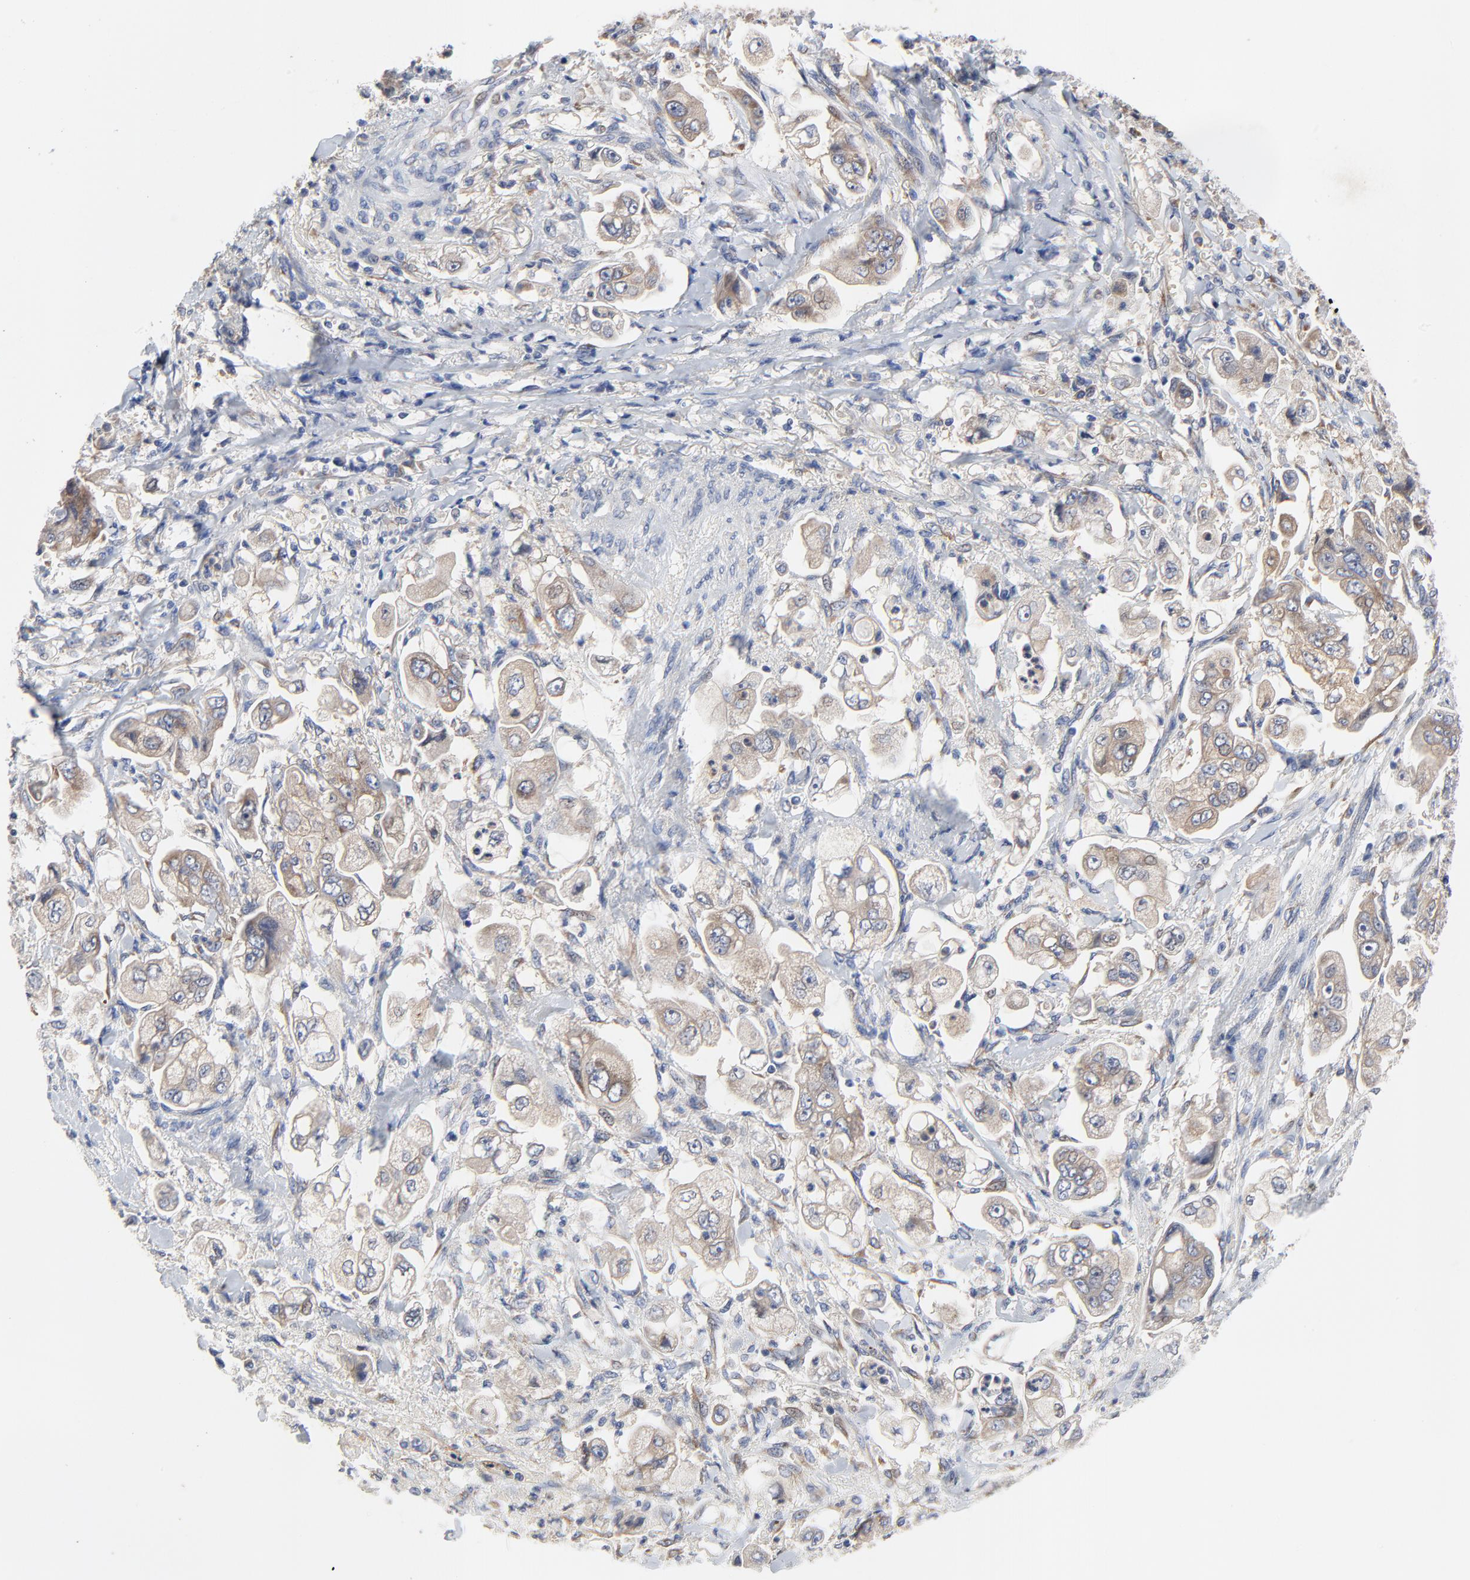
{"staining": {"intensity": "moderate", "quantity": "25%-75%", "location": "cytoplasmic/membranous"}, "tissue": "stomach cancer", "cell_type": "Tumor cells", "image_type": "cancer", "snomed": [{"axis": "morphology", "description": "Adenocarcinoma, NOS"}, {"axis": "topography", "description": "Stomach"}], "caption": "Protein expression analysis of adenocarcinoma (stomach) displays moderate cytoplasmic/membranous staining in about 25%-75% of tumor cells.", "gene": "VAV2", "patient": {"sex": "male", "age": 62}}